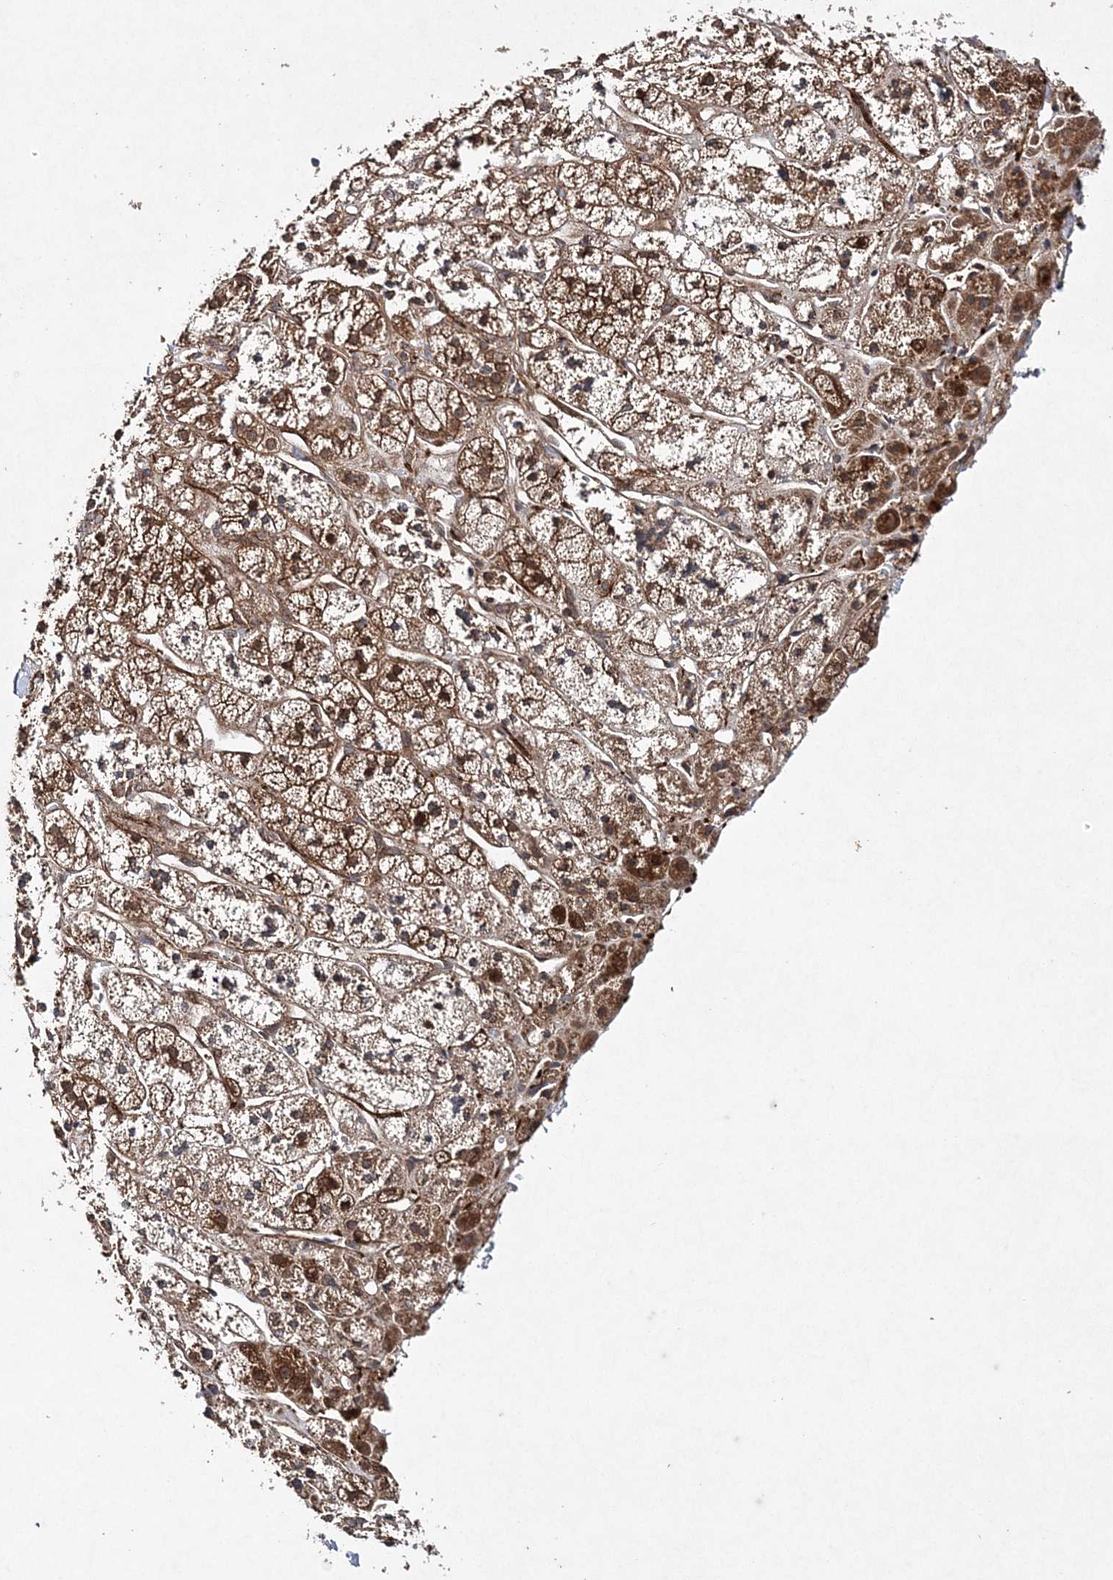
{"staining": {"intensity": "strong", "quantity": "25%-75%", "location": "cytoplasmic/membranous"}, "tissue": "adrenal gland", "cell_type": "Glandular cells", "image_type": "normal", "snomed": [{"axis": "morphology", "description": "Normal tissue, NOS"}, {"axis": "topography", "description": "Adrenal gland"}], "caption": "This histopathology image shows immunohistochemistry staining of normal adrenal gland, with high strong cytoplasmic/membranous positivity in about 25%-75% of glandular cells.", "gene": "TMEM9B", "patient": {"sex": "male", "age": 56}}